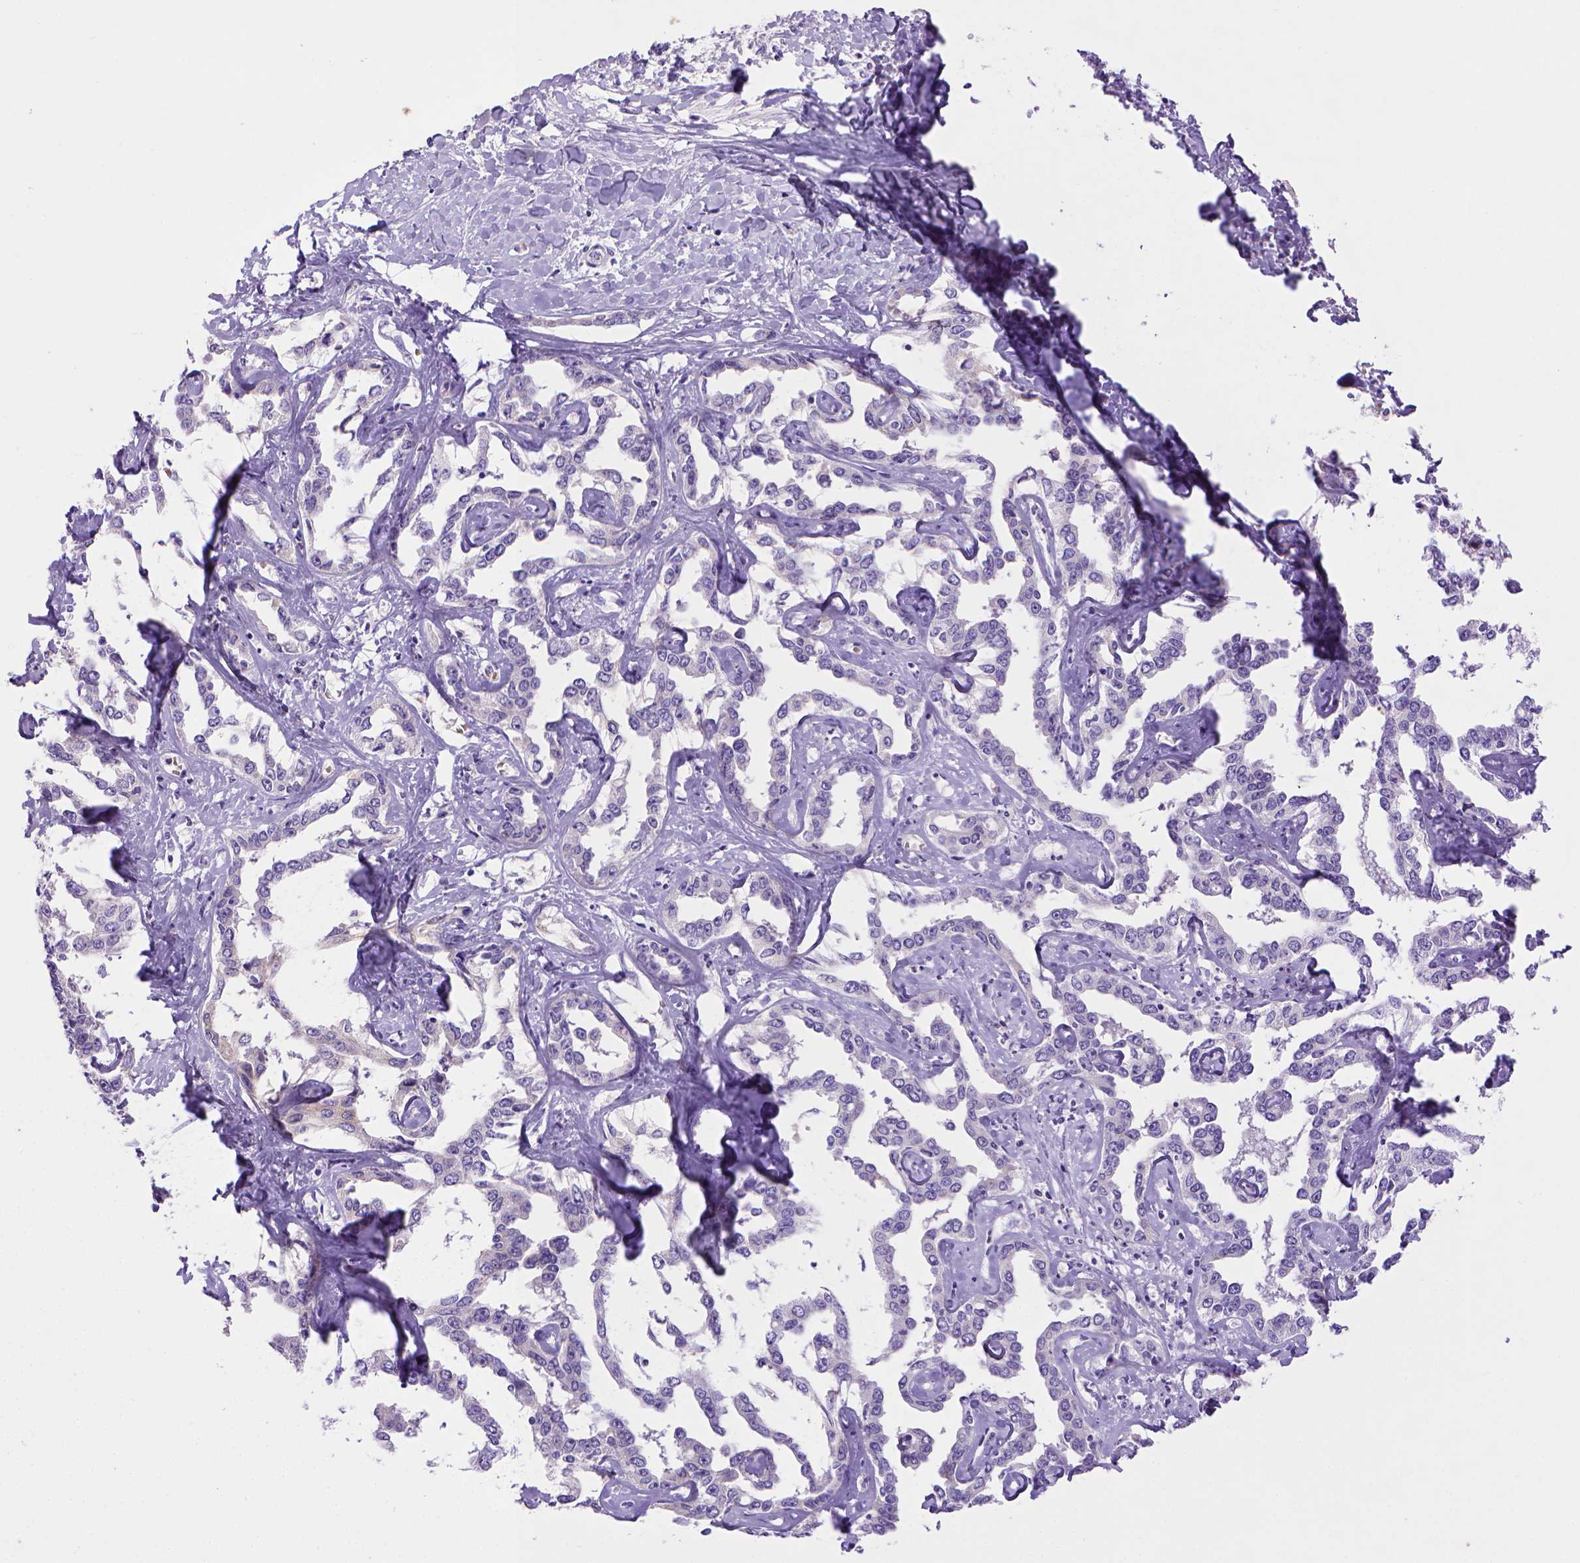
{"staining": {"intensity": "negative", "quantity": "none", "location": "none"}, "tissue": "liver cancer", "cell_type": "Tumor cells", "image_type": "cancer", "snomed": [{"axis": "morphology", "description": "Cholangiocarcinoma"}, {"axis": "topography", "description": "Liver"}], "caption": "Immunohistochemical staining of human liver cholangiocarcinoma displays no significant staining in tumor cells.", "gene": "BAAT", "patient": {"sex": "male", "age": 59}}